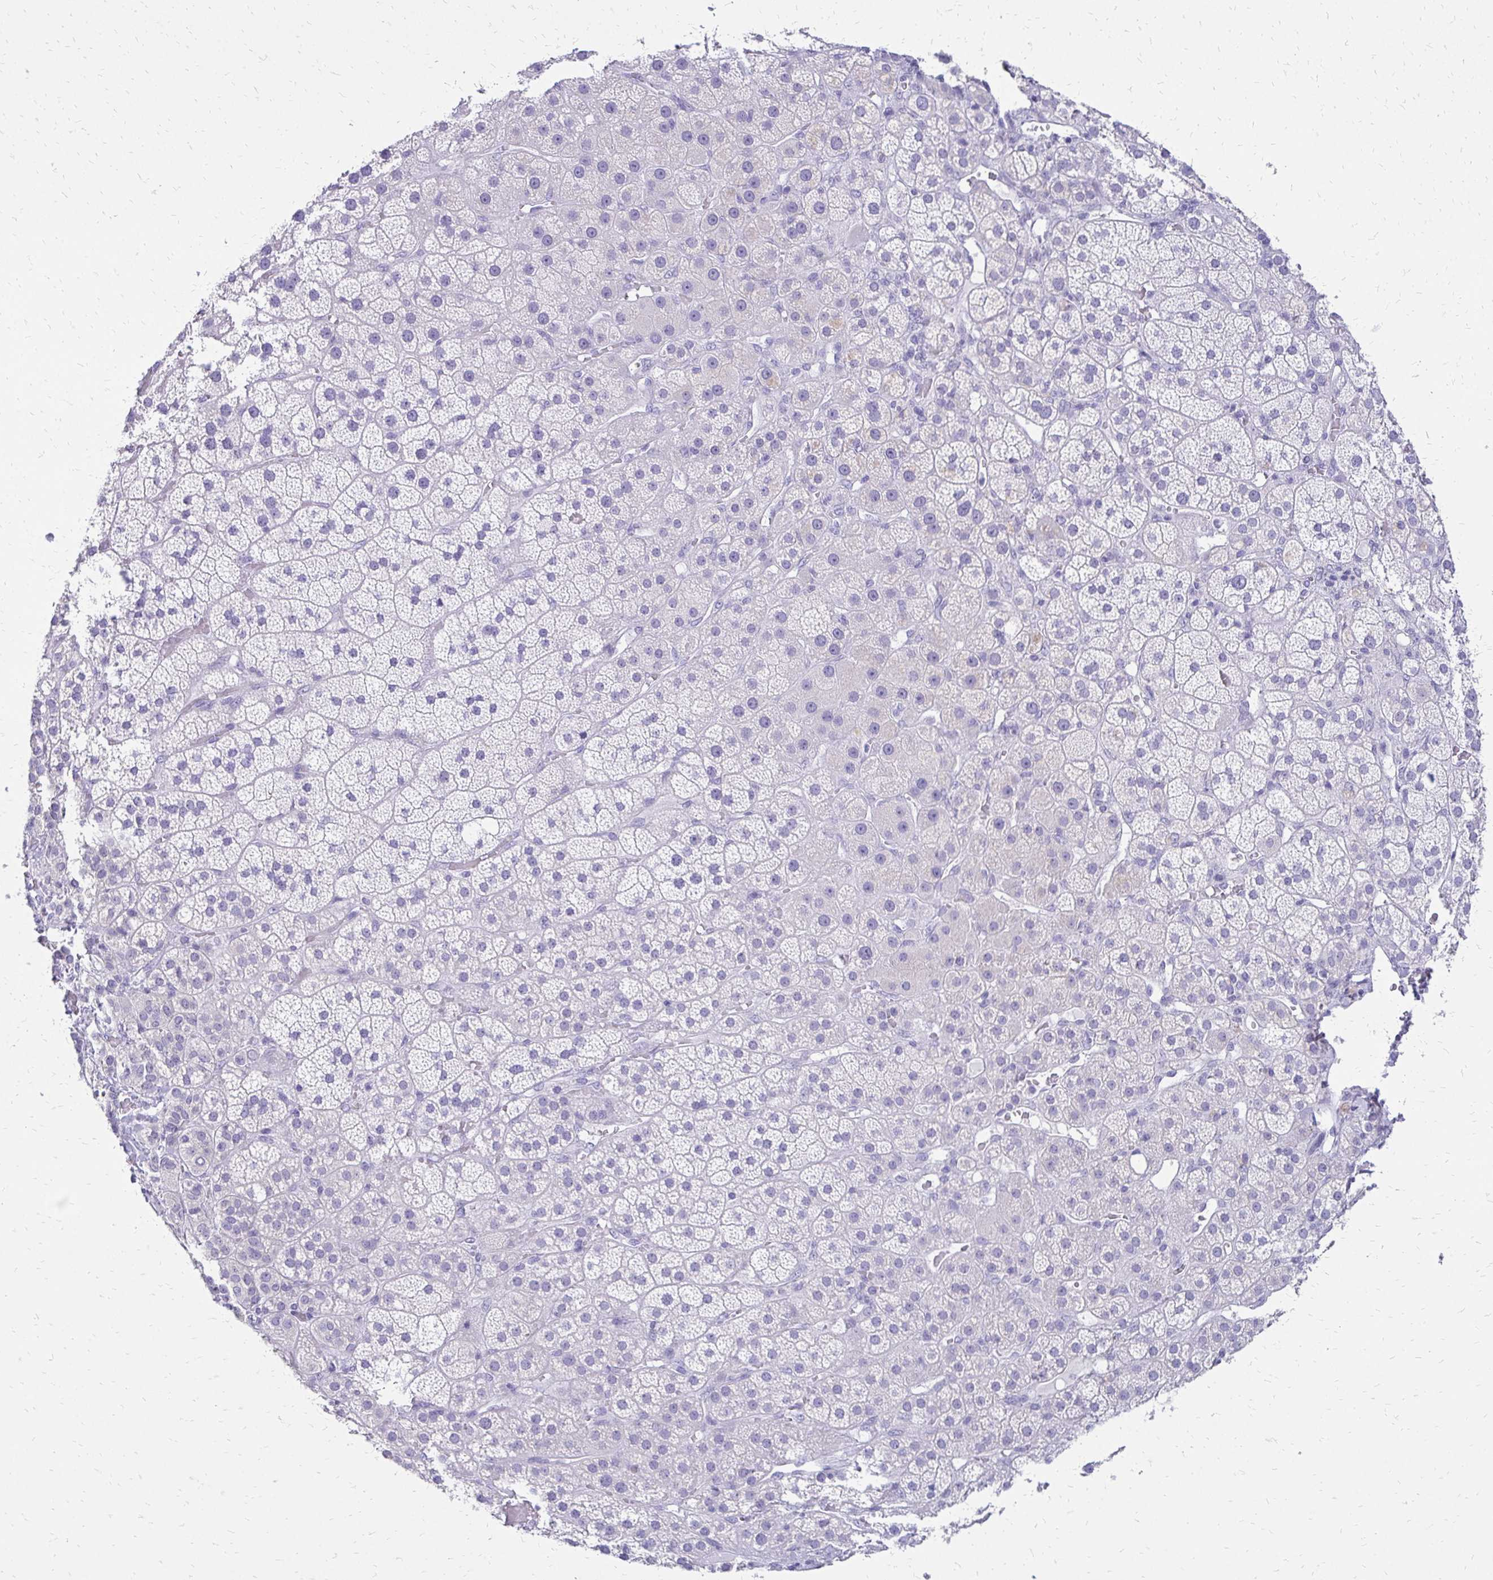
{"staining": {"intensity": "negative", "quantity": "none", "location": "none"}, "tissue": "adrenal gland", "cell_type": "Glandular cells", "image_type": "normal", "snomed": [{"axis": "morphology", "description": "Normal tissue, NOS"}, {"axis": "topography", "description": "Adrenal gland"}], "caption": "Normal adrenal gland was stained to show a protein in brown. There is no significant staining in glandular cells. (Immunohistochemistry, brightfield microscopy, high magnification).", "gene": "SLC32A1", "patient": {"sex": "male", "age": 57}}